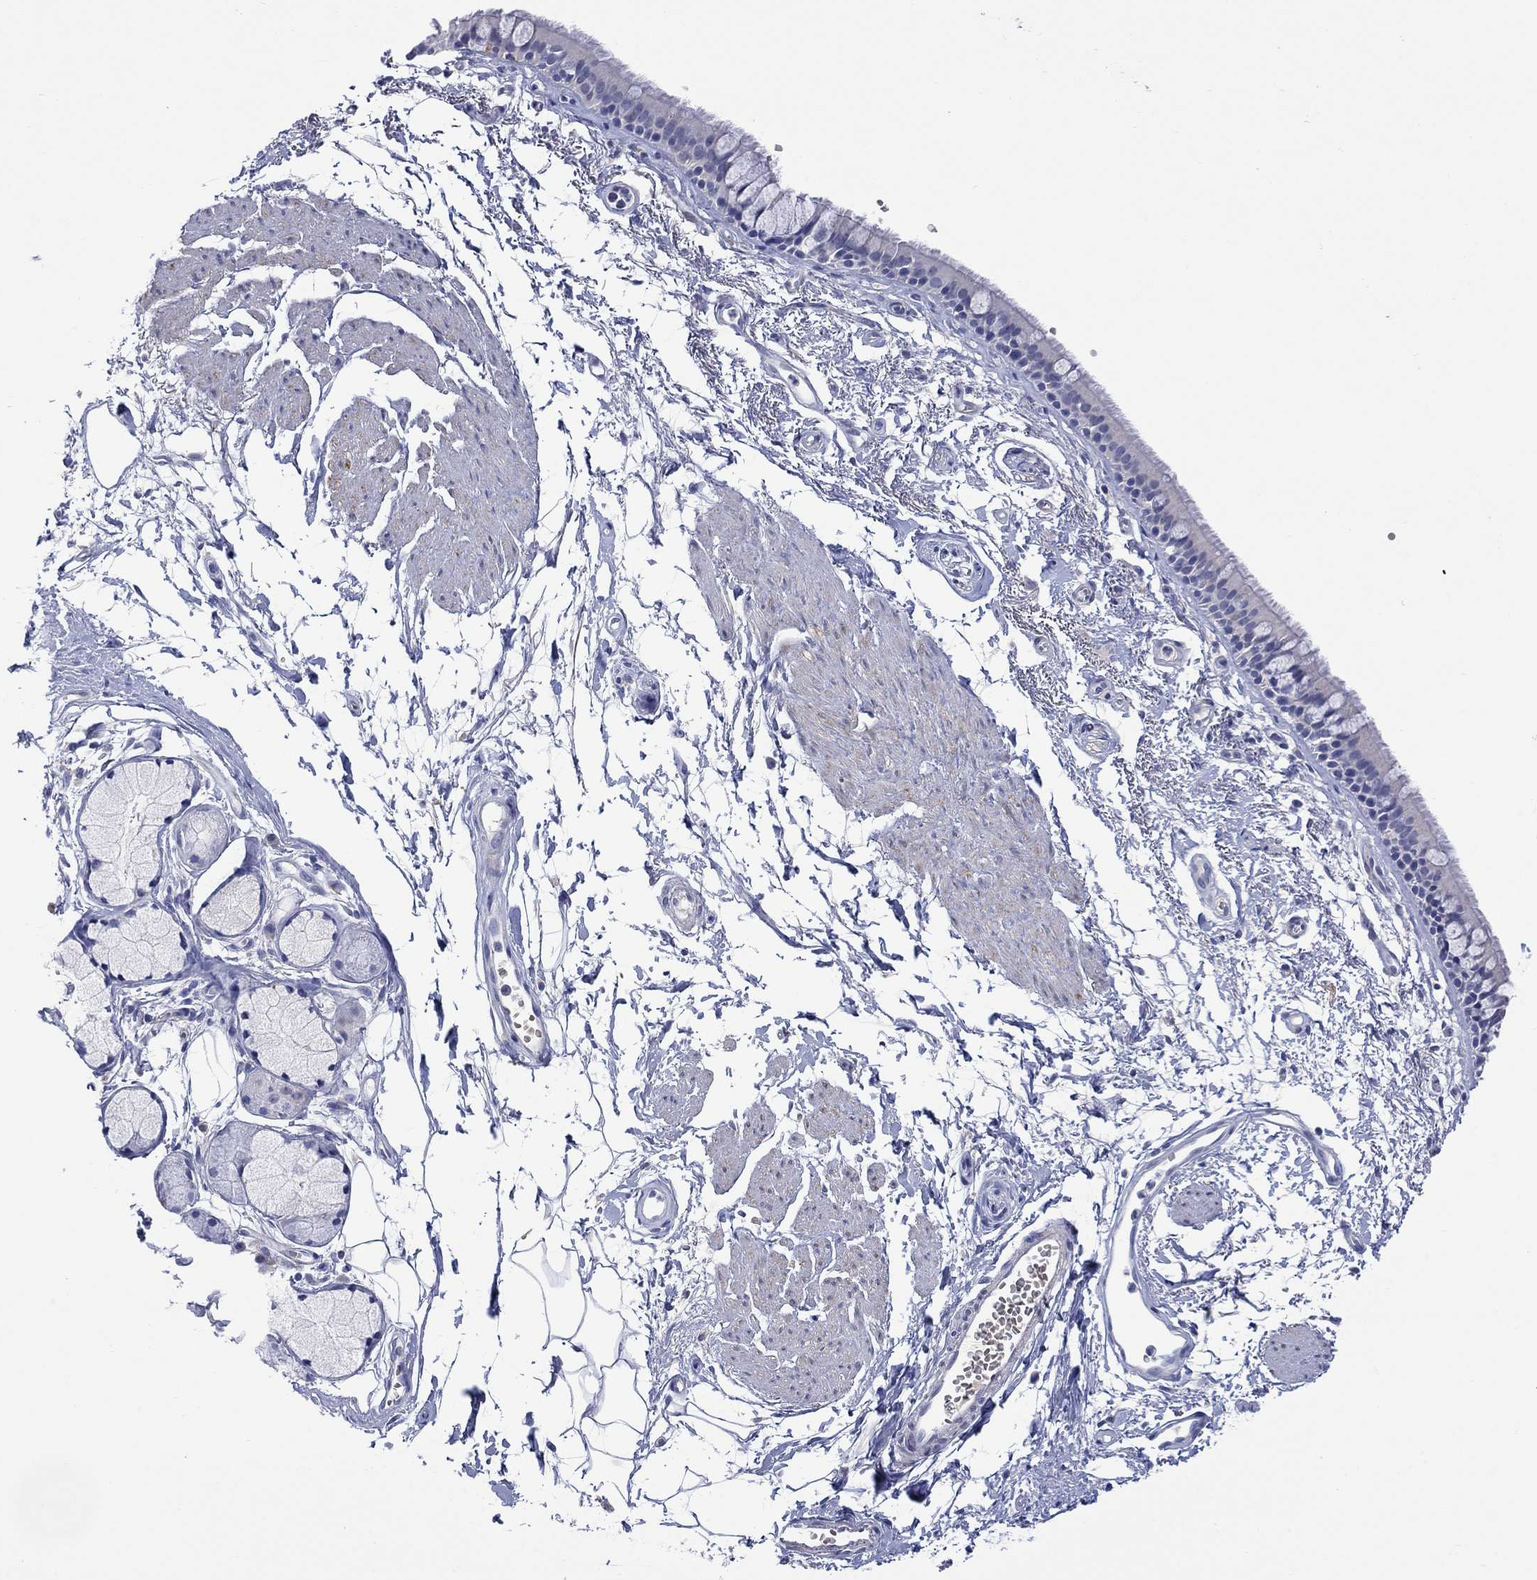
{"staining": {"intensity": "negative", "quantity": "none", "location": "none"}, "tissue": "bronchus", "cell_type": "Respiratory epithelial cells", "image_type": "normal", "snomed": [{"axis": "morphology", "description": "Normal tissue, NOS"}, {"axis": "topography", "description": "Cartilage tissue"}, {"axis": "topography", "description": "Bronchus"}], "caption": "Respiratory epithelial cells are negative for protein expression in benign human bronchus. (Brightfield microscopy of DAB (3,3'-diaminobenzidine) IHC at high magnification).", "gene": "PTPRZ1", "patient": {"sex": "male", "age": 66}}